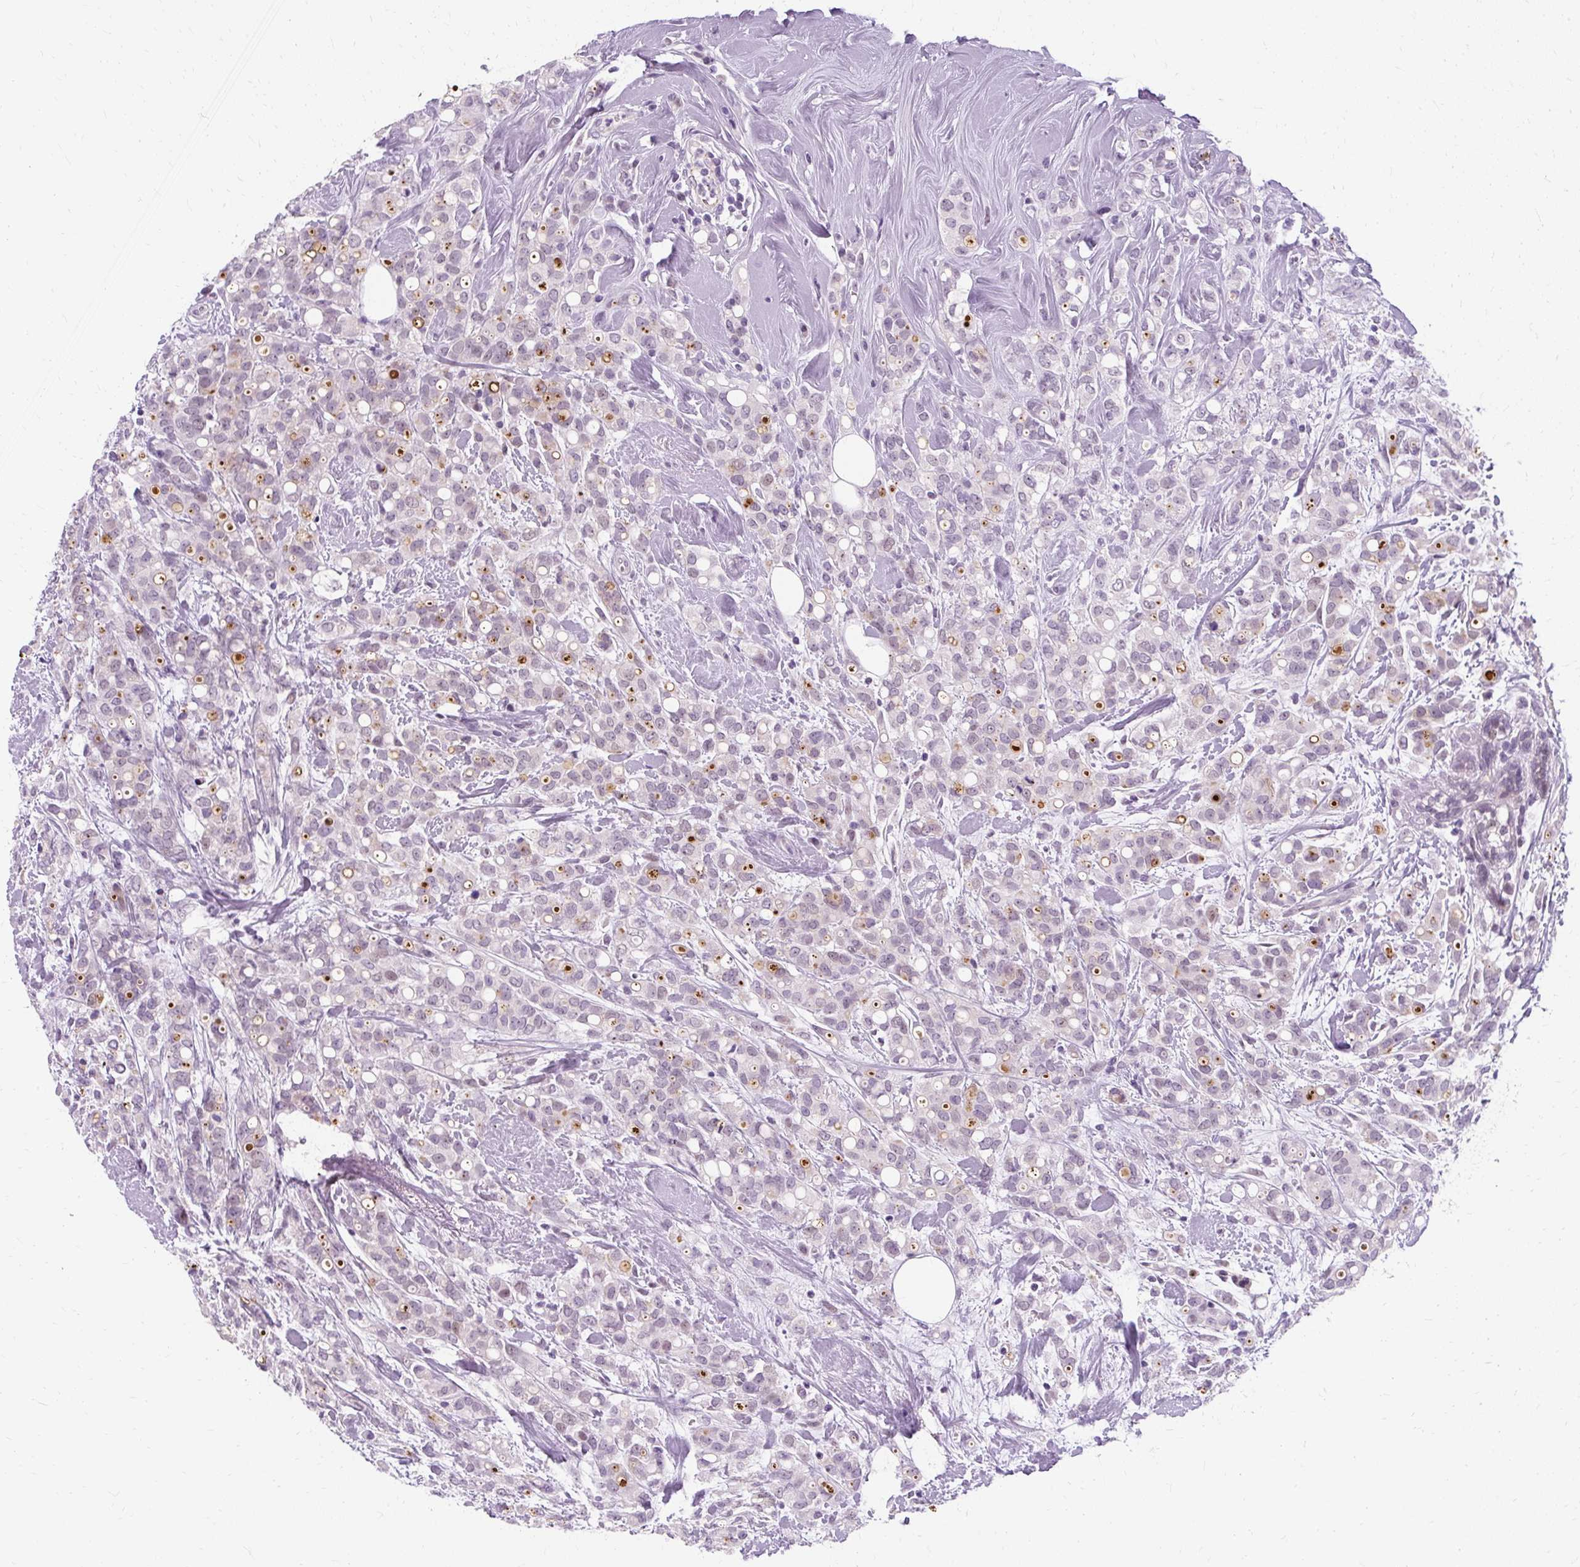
{"staining": {"intensity": "negative", "quantity": "none", "location": "none"}, "tissue": "breast cancer", "cell_type": "Tumor cells", "image_type": "cancer", "snomed": [{"axis": "morphology", "description": "Lobular carcinoma"}, {"axis": "topography", "description": "Breast"}], "caption": "Immunohistochemical staining of human breast lobular carcinoma shows no significant expression in tumor cells.", "gene": "RYBP", "patient": {"sex": "female", "age": 68}}